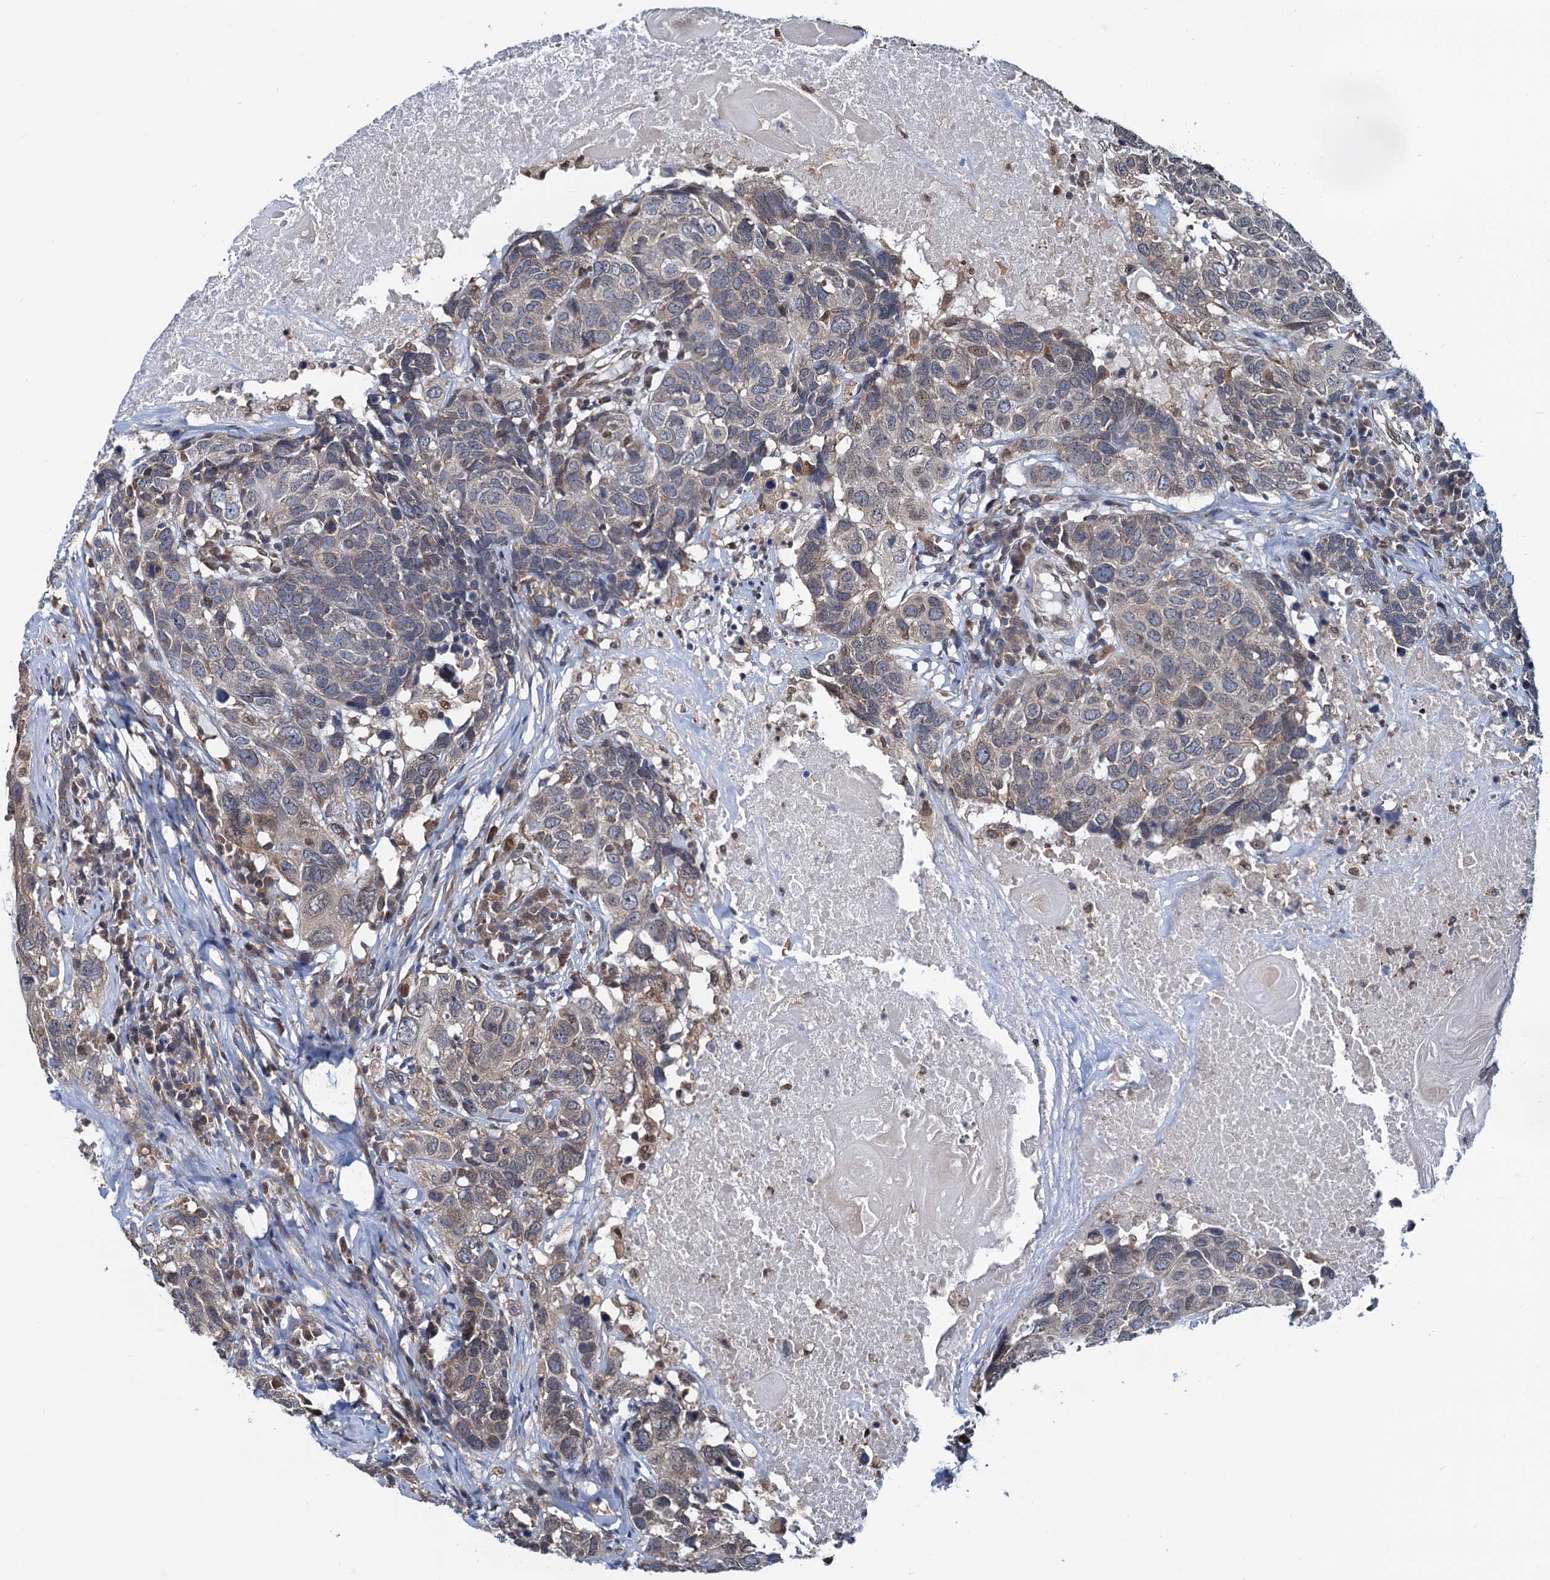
{"staining": {"intensity": "weak", "quantity": "<25%", "location": "cytoplasmic/membranous,nuclear"}, "tissue": "head and neck cancer", "cell_type": "Tumor cells", "image_type": "cancer", "snomed": [{"axis": "morphology", "description": "Squamous cell carcinoma, NOS"}, {"axis": "topography", "description": "Head-Neck"}], "caption": "Immunohistochemistry (IHC) photomicrograph of neoplastic tissue: human head and neck cancer stained with DAB (3,3'-diaminobenzidine) reveals no significant protein staining in tumor cells.", "gene": "RNF125", "patient": {"sex": "male", "age": 66}}